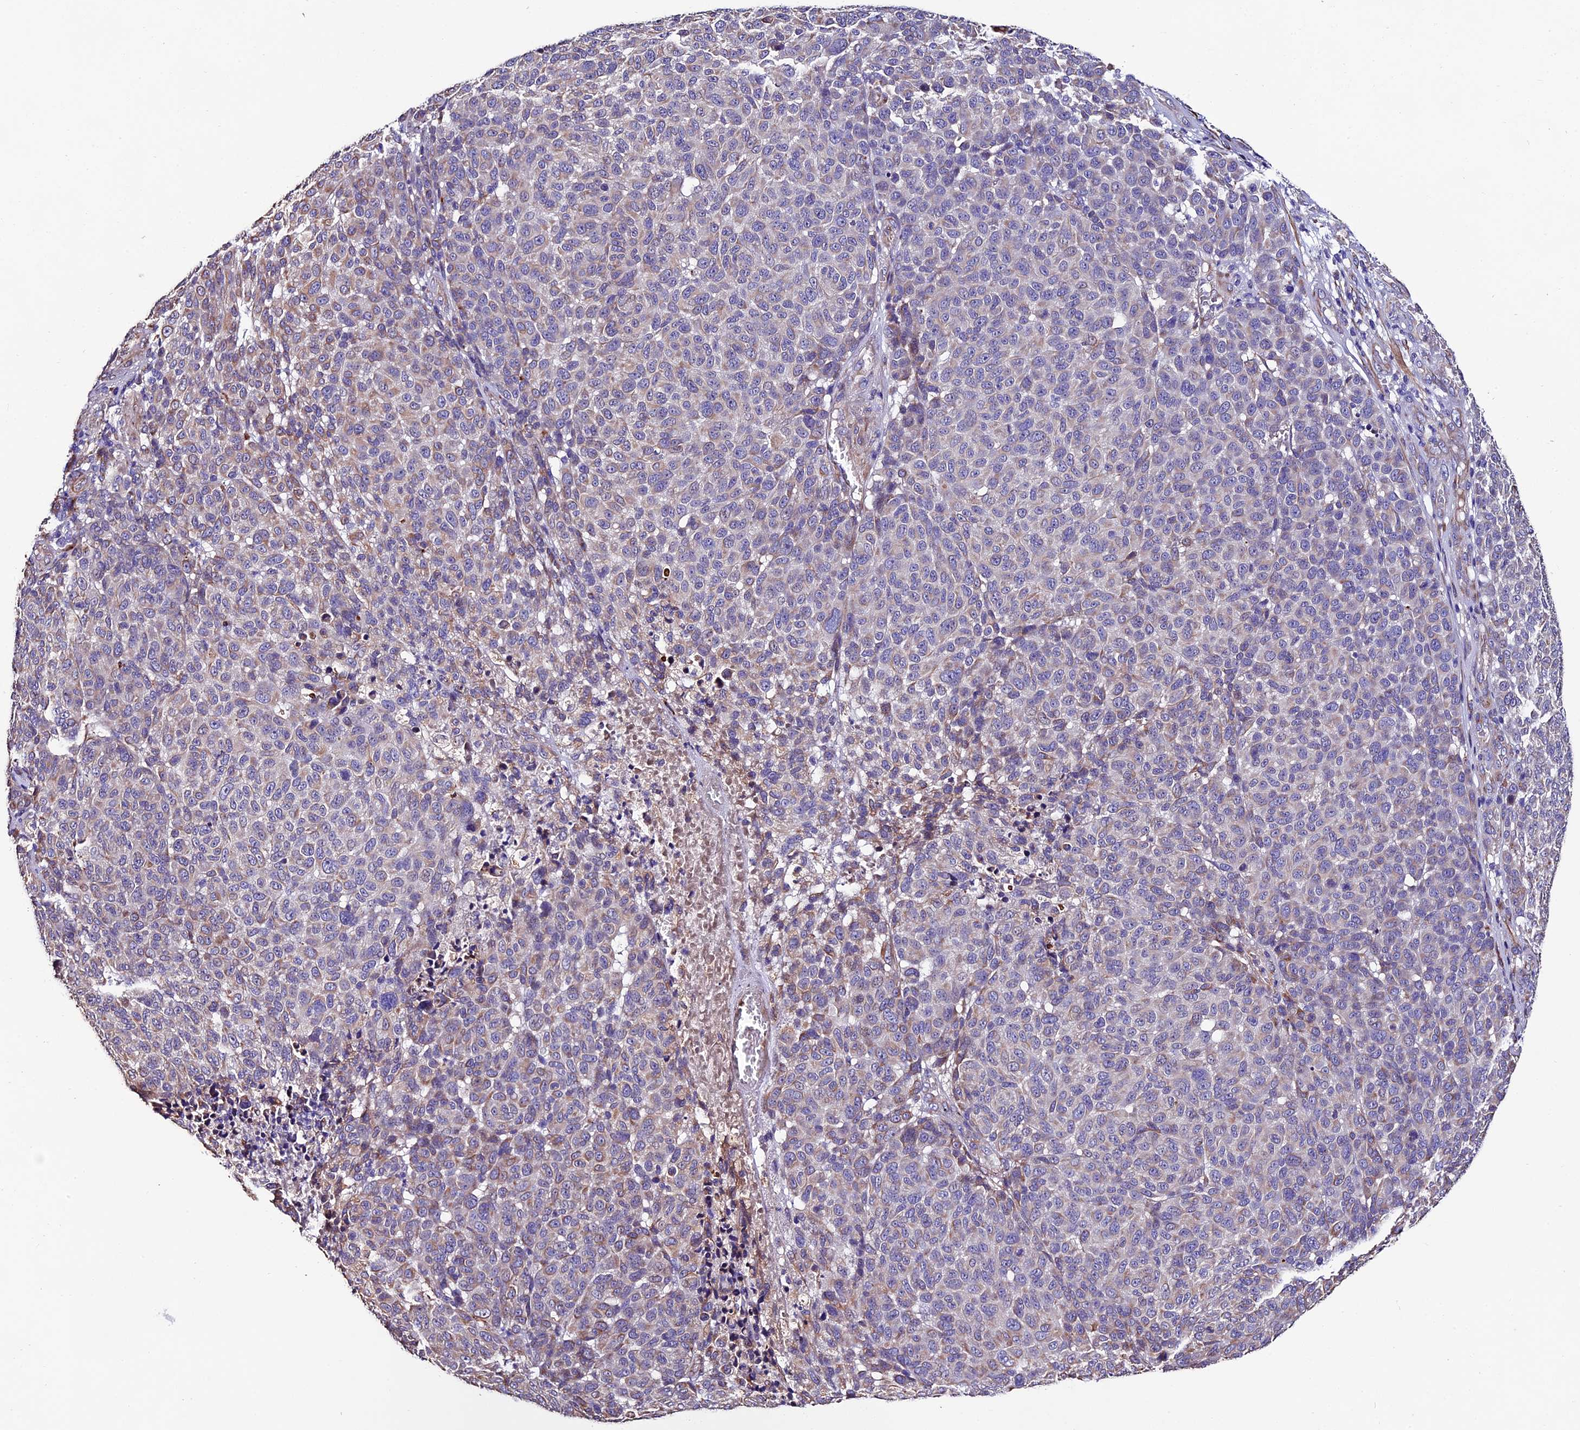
{"staining": {"intensity": "weak", "quantity": "25%-75%", "location": "cytoplasmic/membranous"}, "tissue": "melanoma", "cell_type": "Tumor cells", "image_type": "cancer", "snomed": [{"axis": "morphology", "description": "Malignant melanoma, NOS"}, {"axis": "topography", "description": "Skin"}], "caption": "Immunohistochemistry (IHC) photomicrograph of human malignant melanoma stained for a protein (brown), which shows low levels of weak cytoplasmic/membranous positivity in about 25%-75% of tumor cells.", "gene": "CLN5", "patient": {"sex": "male", "age": 49}}